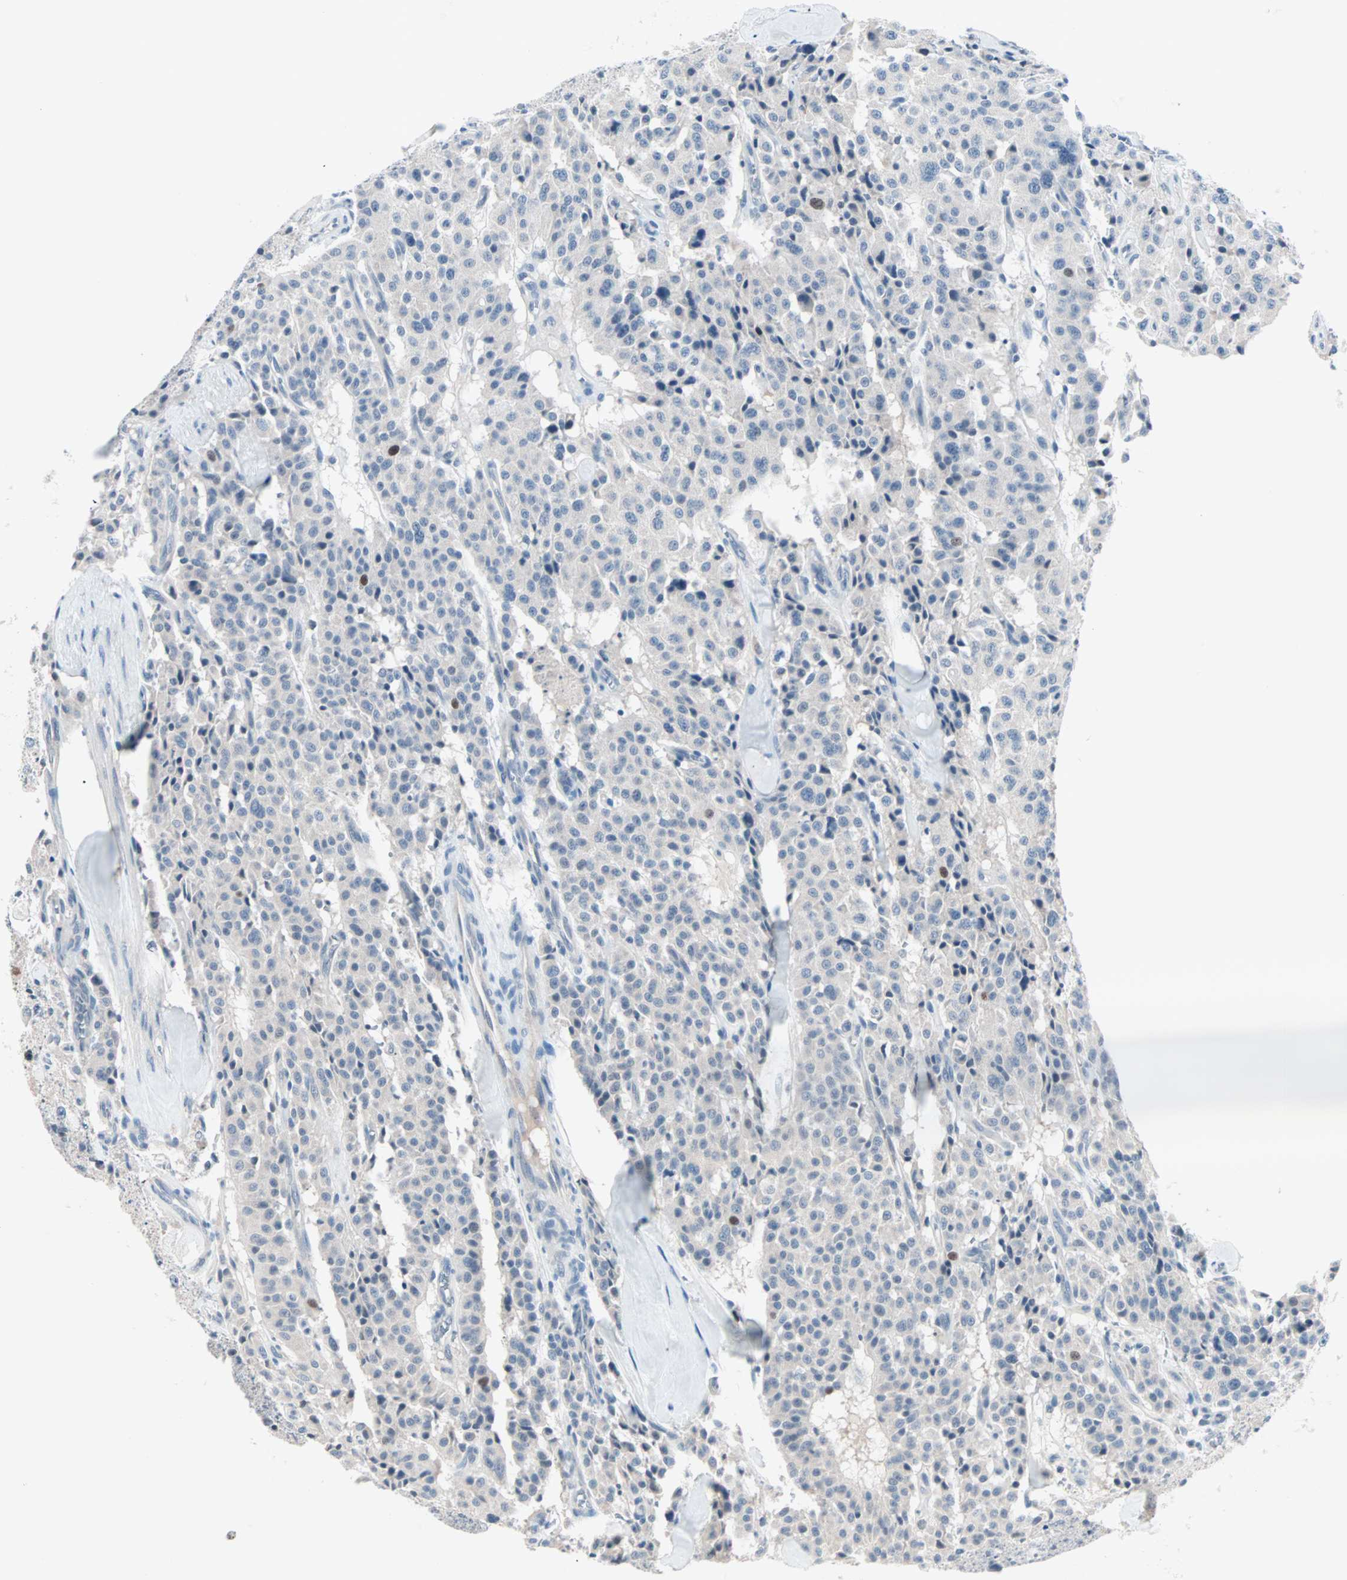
{"staining": {"intensity": "moderate", "quantity": "<25%", "location": "nuclear"}, "tissue": "carcinoid", "cell_type": "Tumor cells", "image_type": "cancer", "snomed": [{"axis": "morphology", "description": "Carcinoid, malignant, NOS"}, {"axis": "topography", "description": "Lung"}], "caption": "IHC micrograph of carcinoid stained for a protein (brown), which displays low levels of moderate nuclear expression in approximately <25% of tumor cells.", "gene": "CCNE2", "patient": {"sex": "male", "age": 30}}